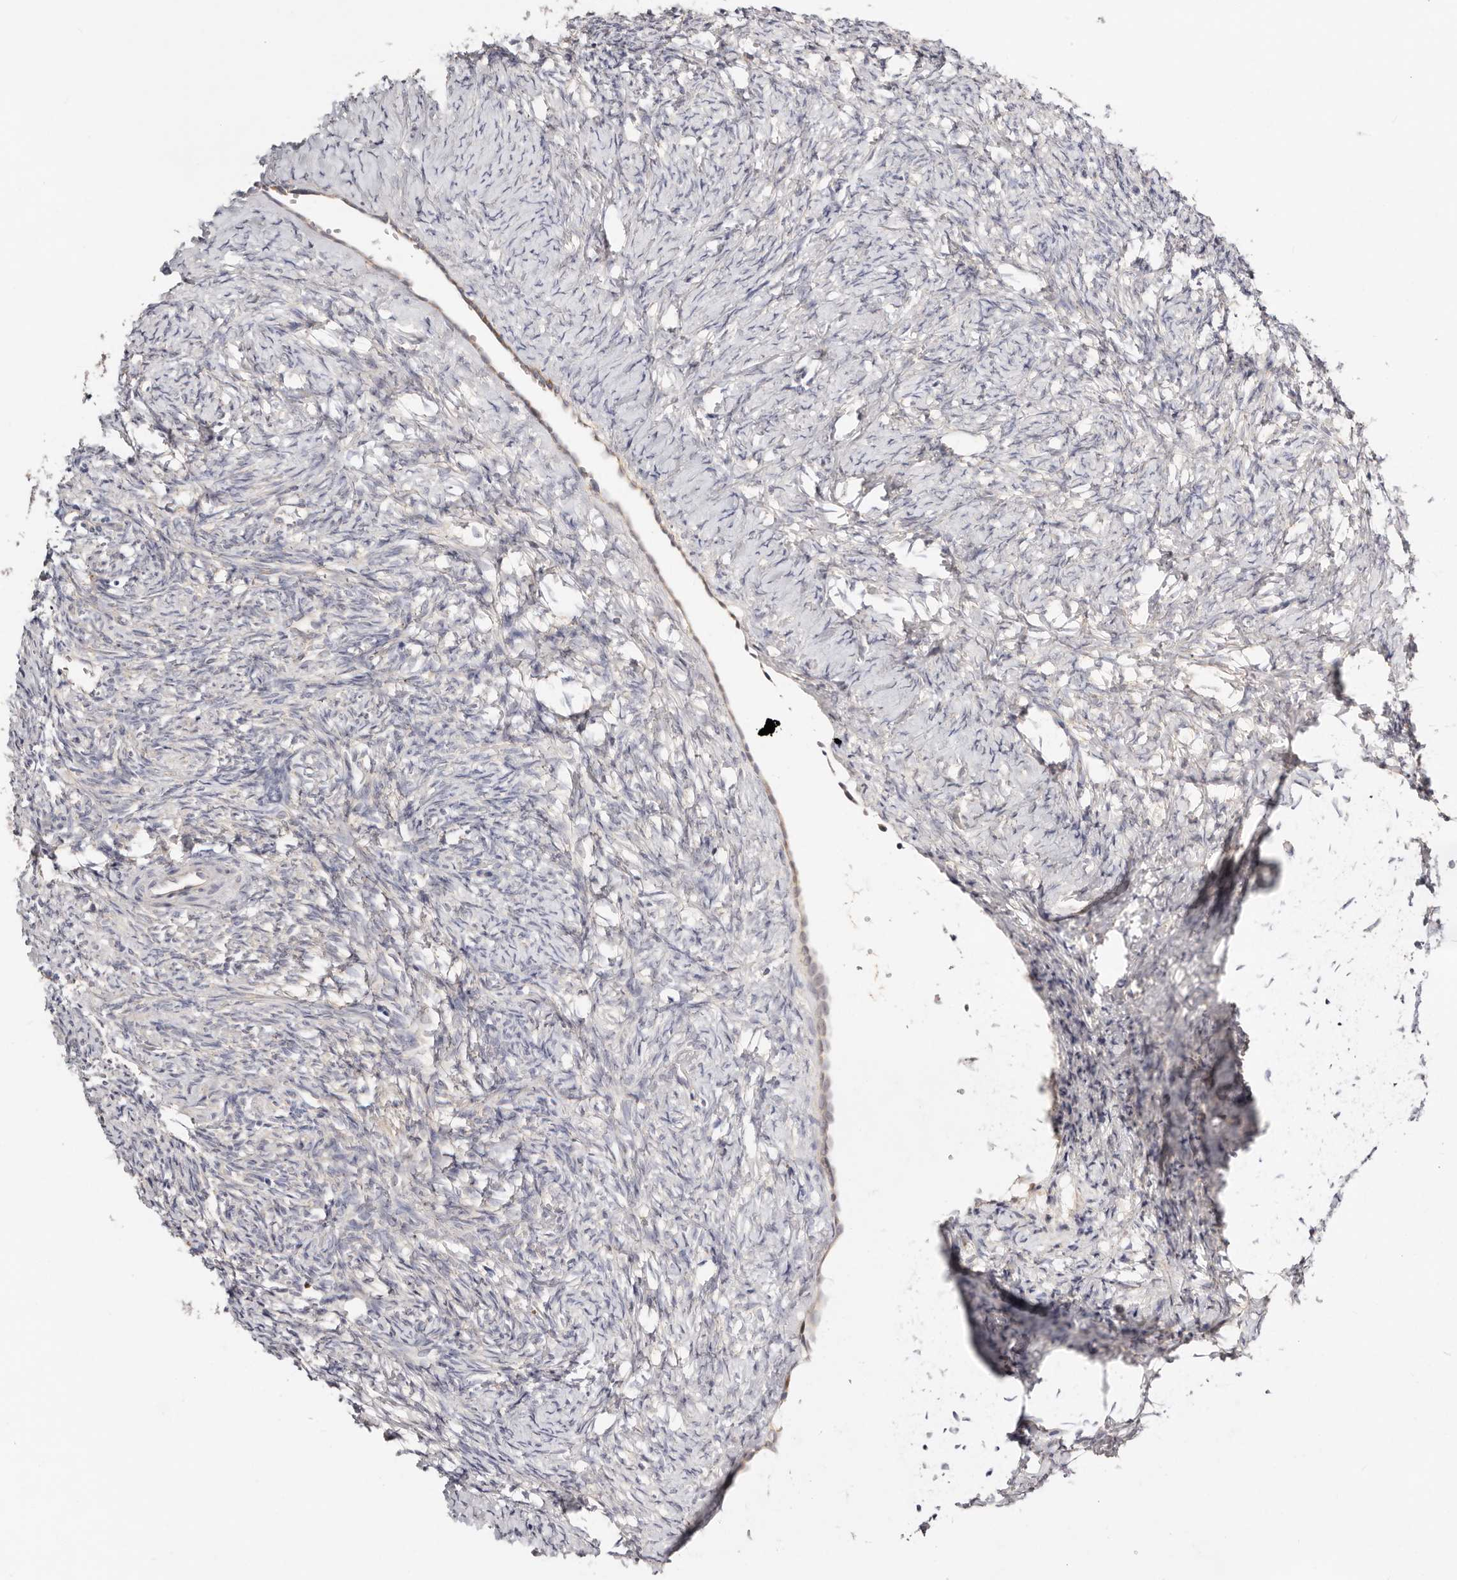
{"staining": {"intensity": "weak", "quantity": ">75%", "location": "cytoplasmic/membranous"}, "tissue": "ovary", "cell_type": "Follicle cells", "image_type": "normal", "snomed": [{"axis": "morphology", "description": "Normal tissue, NOS"}, {"axis": "topography", "description": "Ovary"}], "caption": "Immunohistochemistry (DAB) staining of unremarkable ovary reveals weak cytoplasmic/membranous protein expression in about >75% of follicle cells.", "gene": "VIPAS39", "patient": {"sex": "female", "age": 41}}